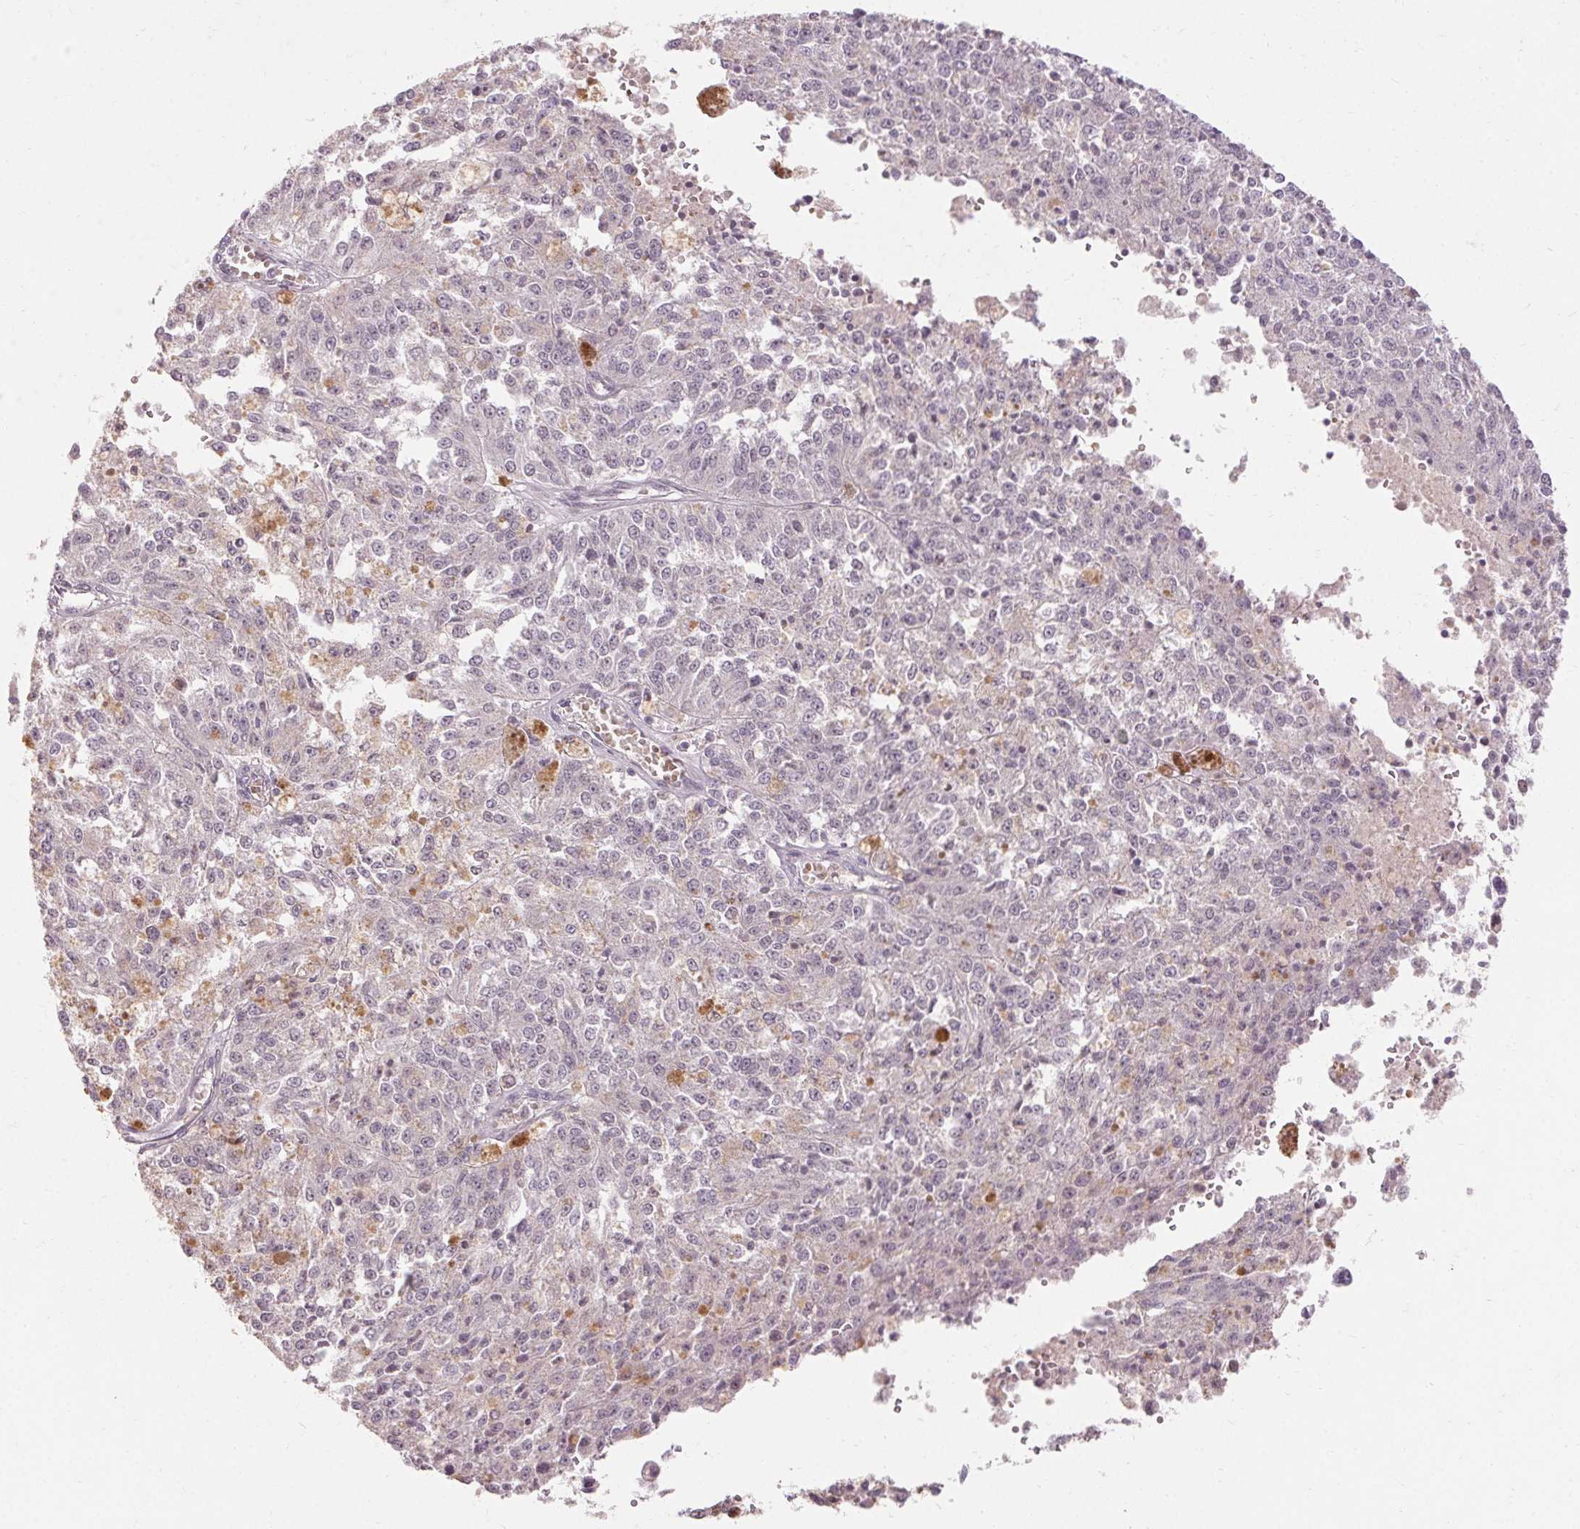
{"staining": {"intensity": "negative", "quantity": "none", "location": "none"}, "tissue": "melanoma", "cell_type": "Tumor cells", "image_type": "cancer", "snomed": [{"axis": "morphology", "description": "Malignant melanoma, Metastatic site"}, {"axis": "topography", "description": "Lymph node"}], "caption": "A high-resolution micrograph shows IHC staining of malignant melanoma (metastatic site), which reveals no significant staining in tumor cells.", "gene": "SKP2", "patient": {"sex": "female", "age": 64}}